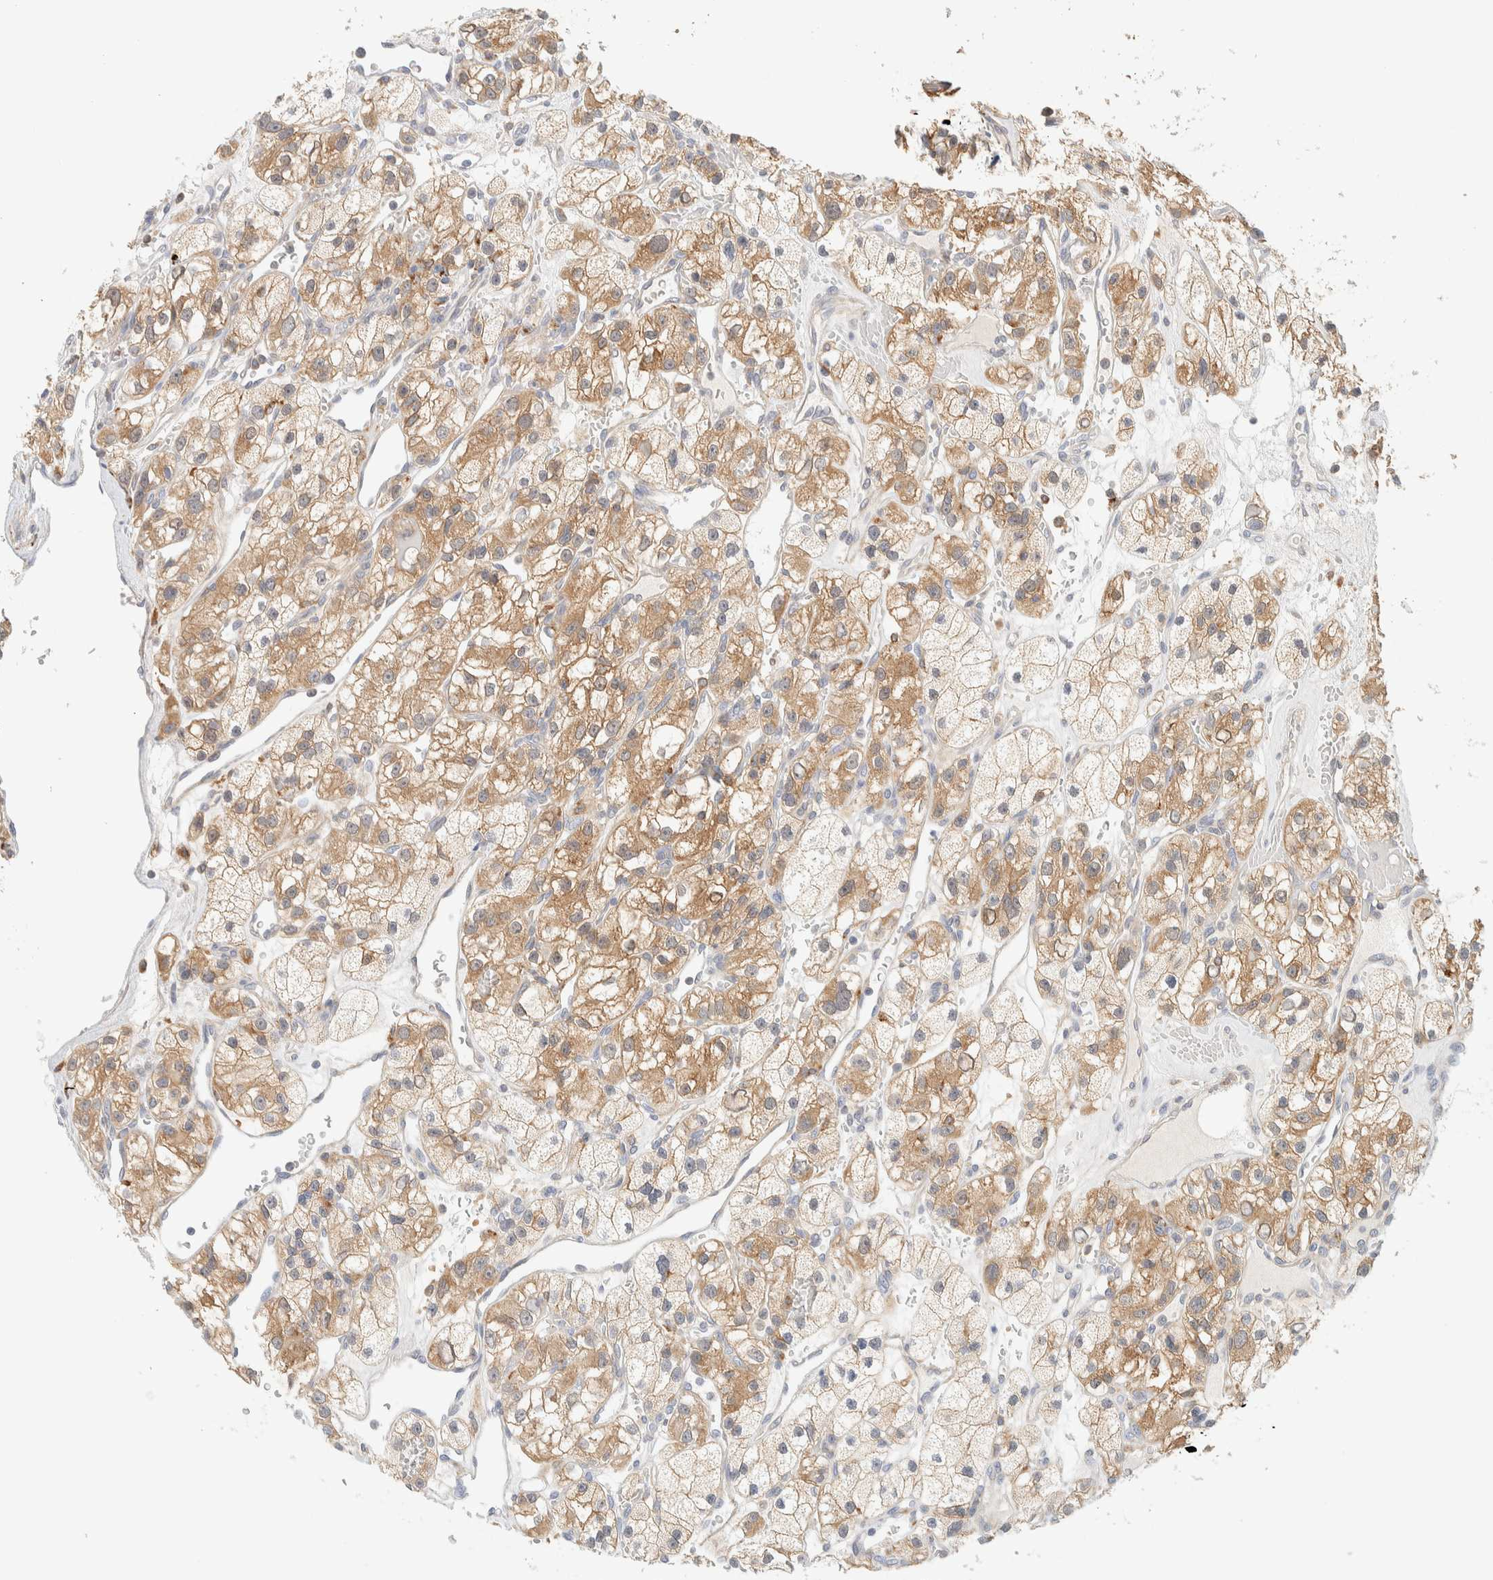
{"staining": {"intensity": "moderate", "quantity": ">75%", "location": "cytoplasmic/membranous"}, "tissue": "renal cancer", "cell_type": "Tumor cells", "image_type": "cancer", "snomed": [{"axis": "morphology", "description": "Adenocarcinoma, NOS"}, {"axis": "topography", "description": "Kidney"}], "caption": "Renal adenocarcinoma tissue reveals moderate cytoplasmic/membranous positivity in approximately >75% of tumor cells, visualized by immunohistochemistry.", "gene": "NT5C", "patient": {"sex": "female", "age": 57}}